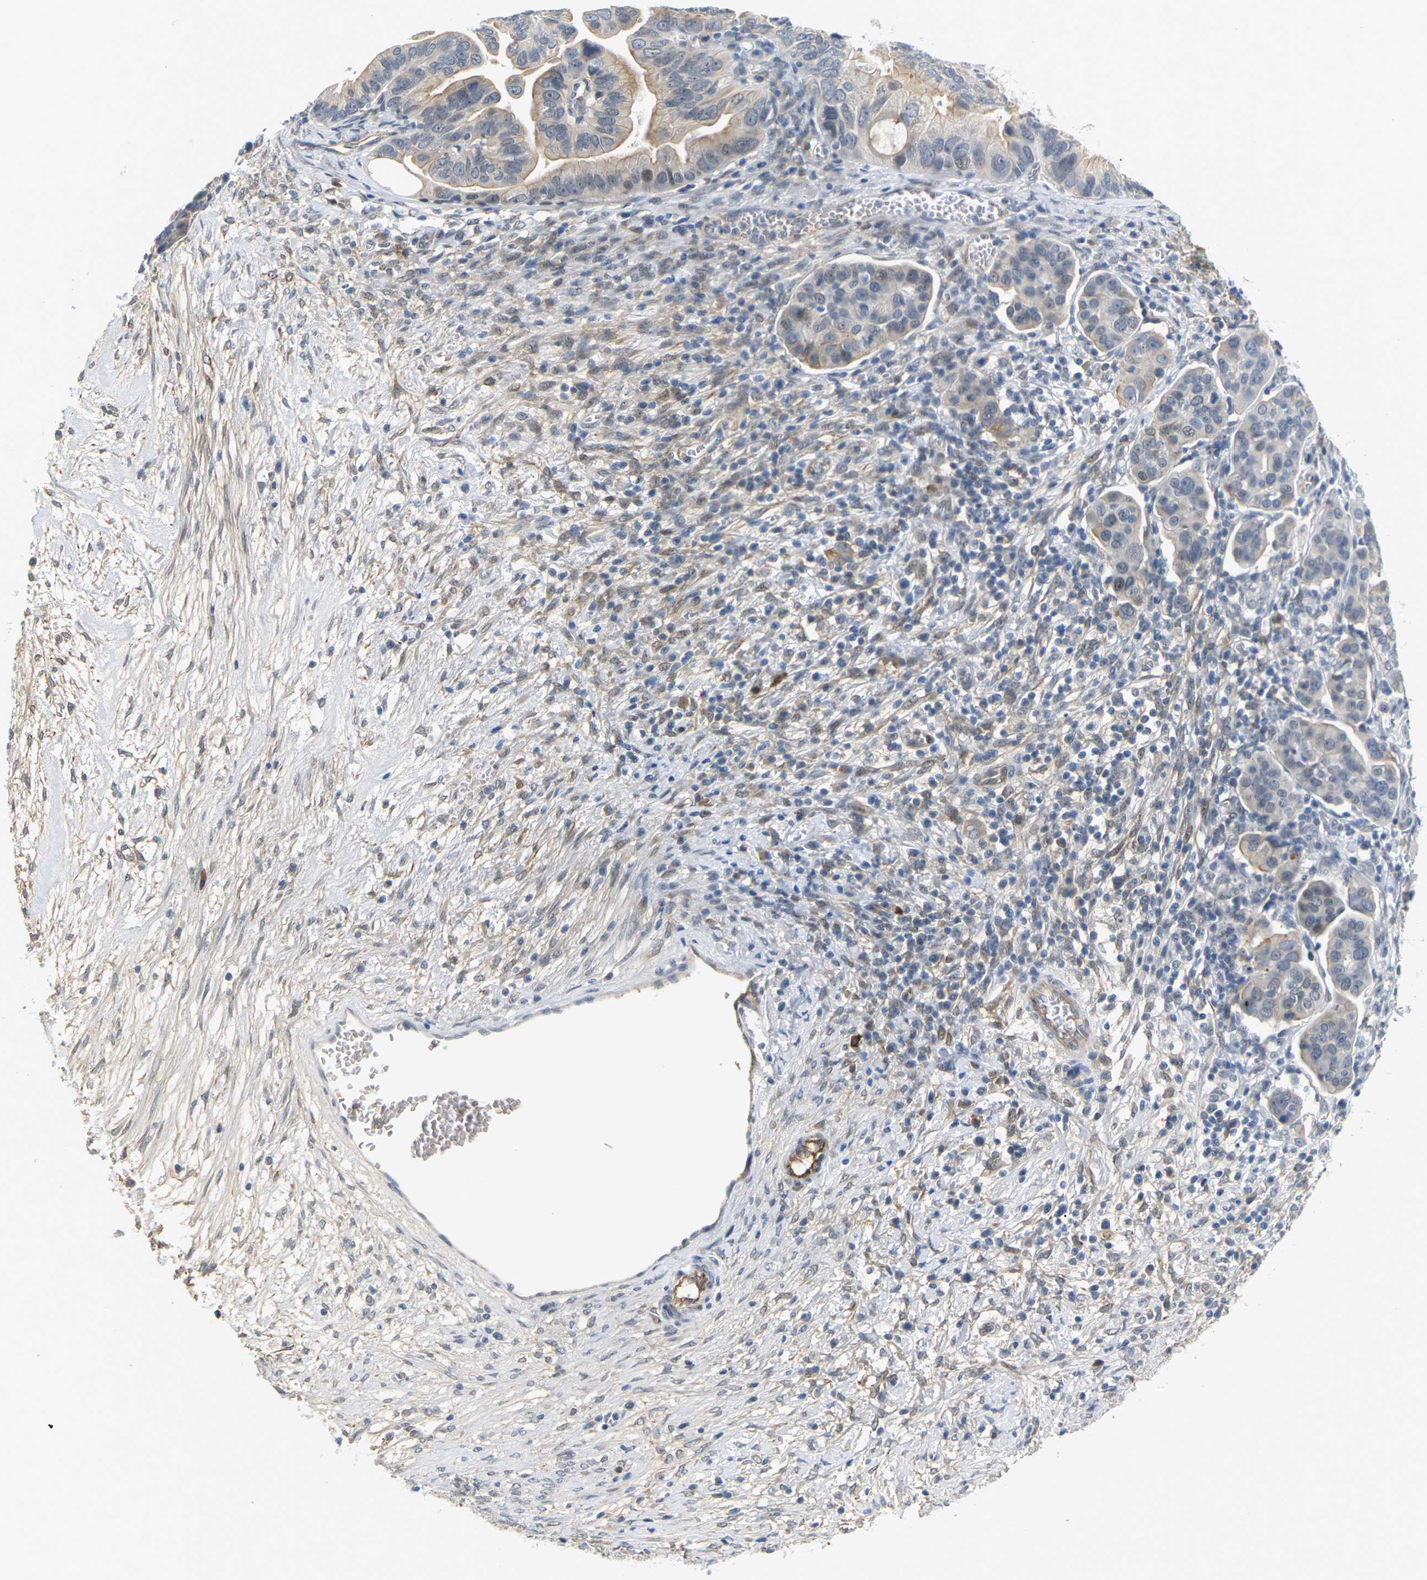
{"staining": {"intensity": "moderate", "quantity": "25%-75%", "location": "cytoplasmic/membranous"}, "tissue": "ovarian cancer", "cell_type": "Tumor cells", "image_type": "cancer", "snomed": [{"axis": "morphology", "description": "Cystadenocarcinoma, serous, NOS"}, {"axis": "topography", "description": "Ovary"}], "caption": "Immunohistochemistry of ovarian cancer demonstrates medium levels of moderate cytoplasmic/membranous staining in approximately 25%-75% of tumor cells. Immunohistochemistry stains the protein of interest in brown and the nuclei are stained blue.", "gene": "PKP2", "patient": {"sex": "female", "age": 56}}